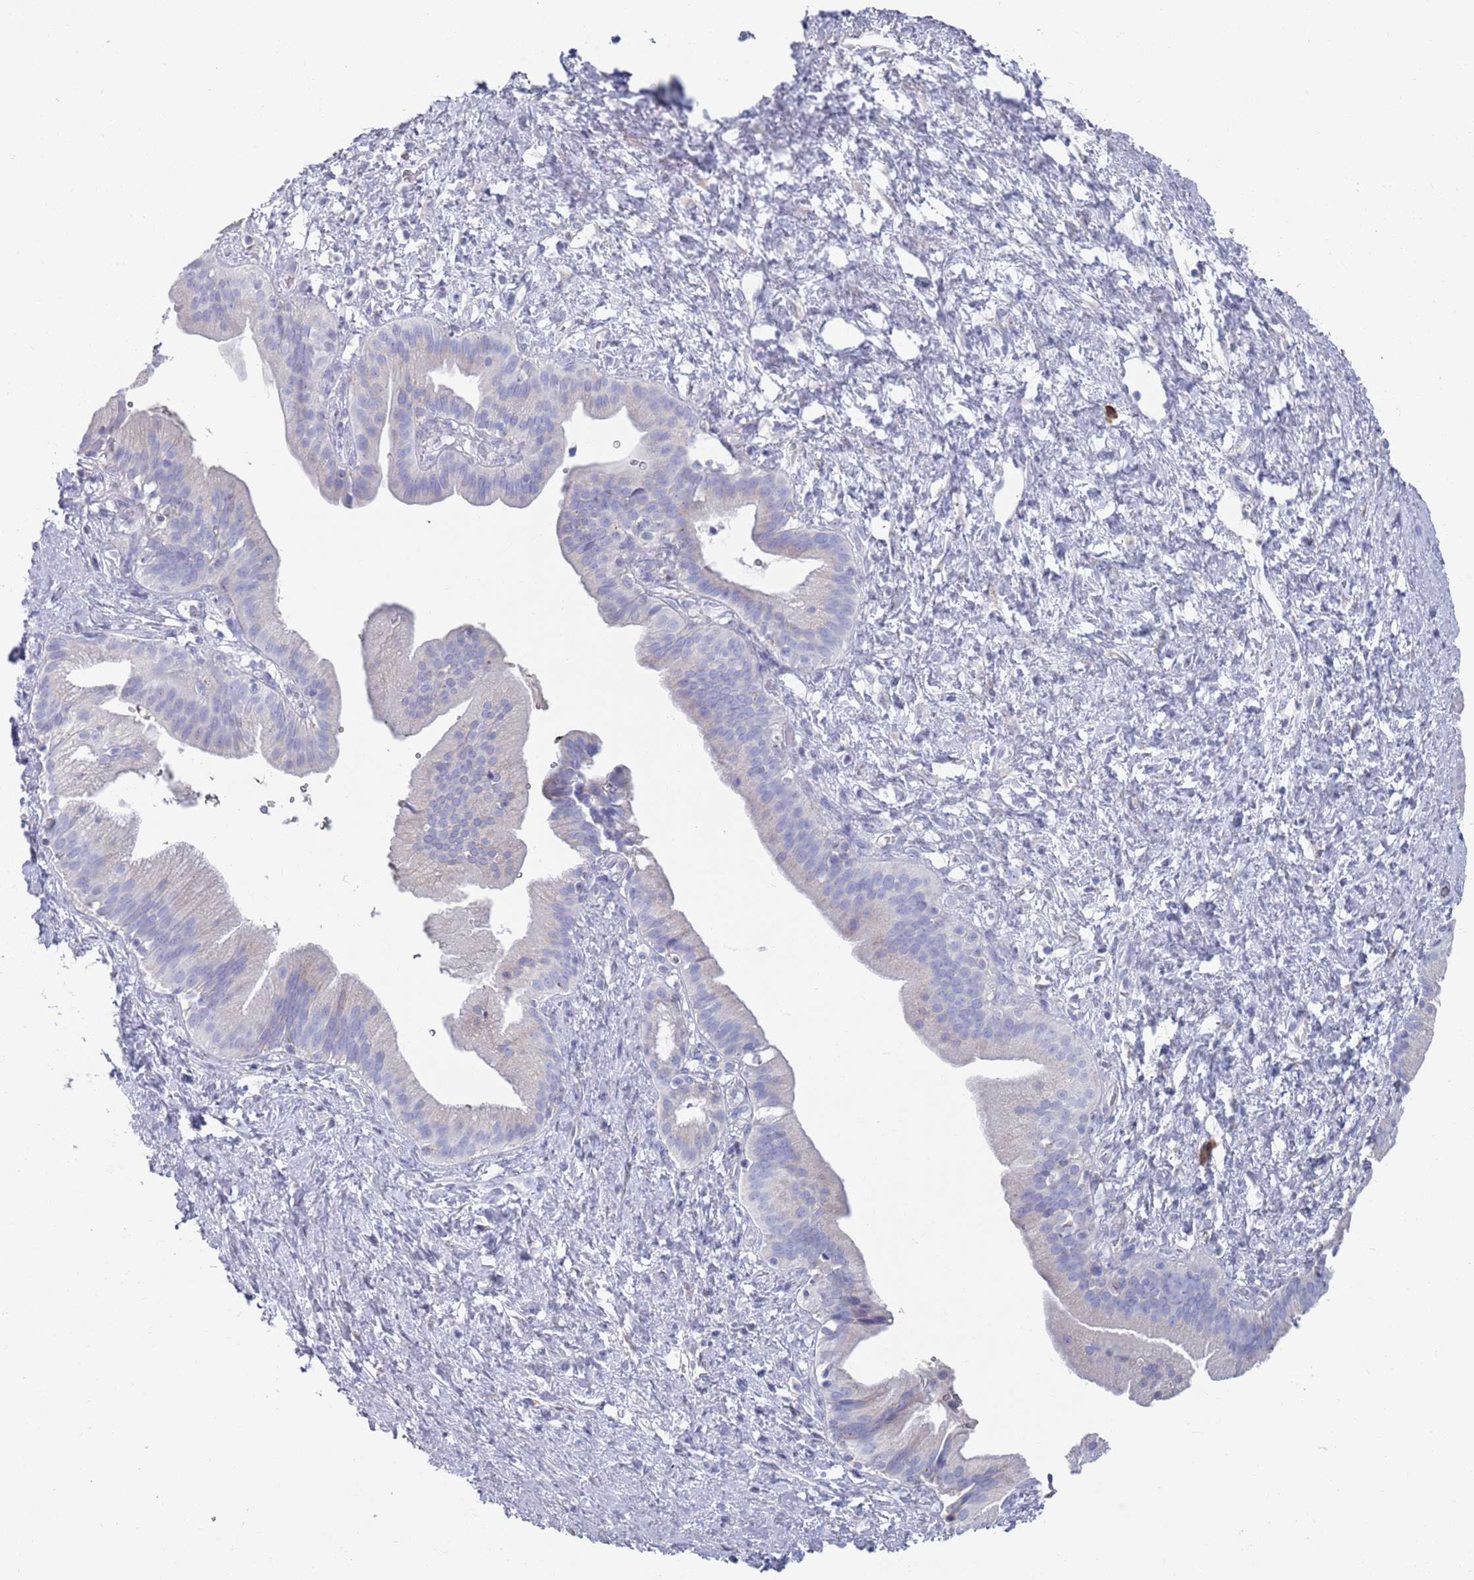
{"staining": {"intensity": "negative", "quantity": "none", "location": "none"}, "tissue": "pancreatic cancer", "cell_type": "Tumor cells", "image_type": "cancer", "snomed": [{"axis": "morphology", "description": "Adenocarcinoma, NOS"}, {"axis": "topography", "description": "Pancreas"}], "caption": "DAB (3,3'-diaminobenzidine) immunohistochemical staining of pancreatic cancer shows no significant expression in tumor cells. Brightfield microscopy of immunohistochemistry (IHC) stained with DAB (3,3'-diaminobenzidine) (brown) and hematoxylin (blue), captured at high magnification.", "gene": "MAT1A", "patient": {"sex": "male", "age": 68}}